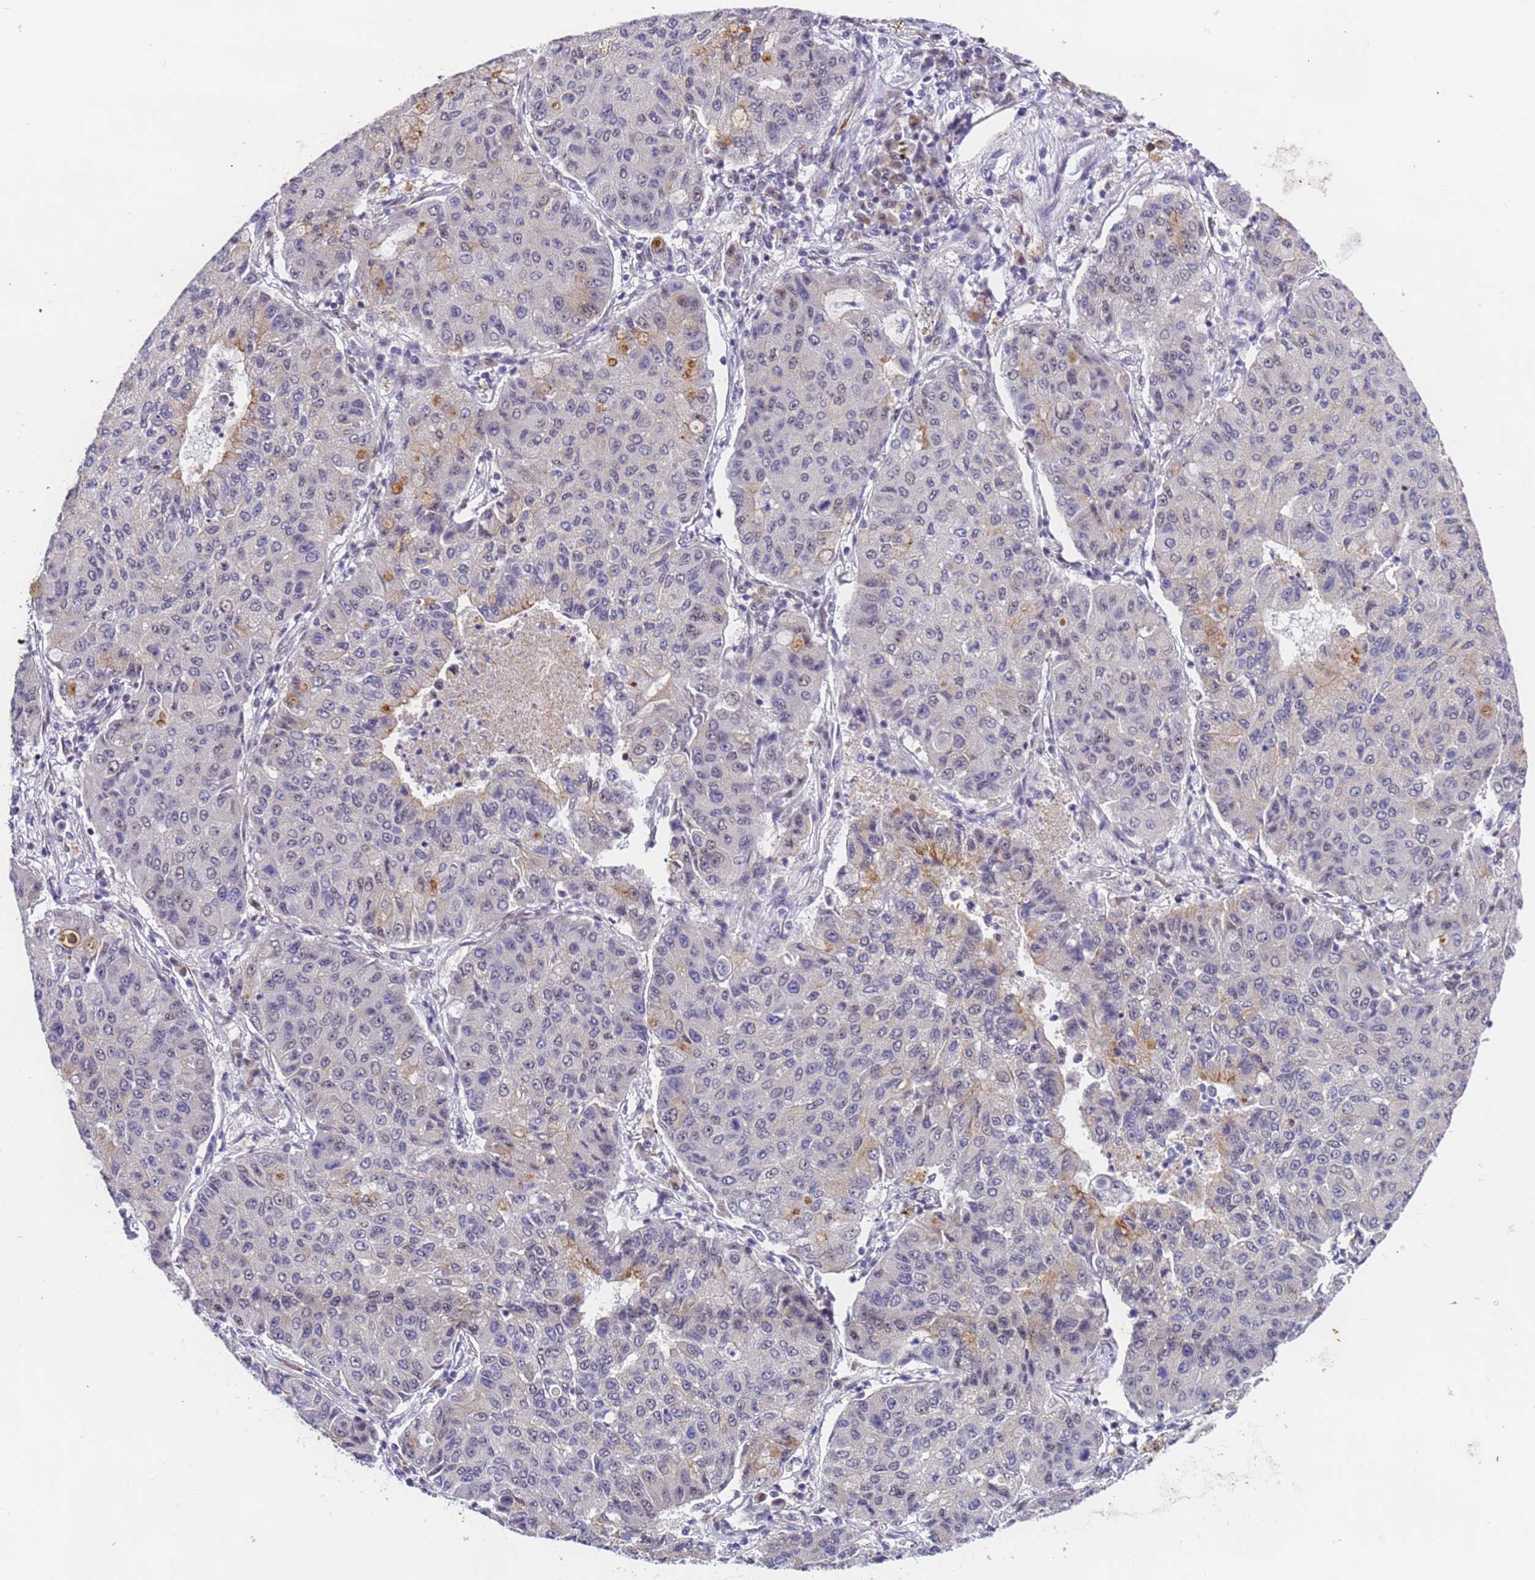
{"staining": {"intensity": "negative", "quantity": "none", "location": "none"}, "tissue": "lung cancer", "cell_type": "Tumor cells", "image_type": "cancer", "snomed": [{"axis": "morphology", "description": "Squamous cell carcinoma, NOS"}, {"axis": "topography", "description": "Lung"}], "caption": "High magnification brightfield microscopy of squamous cell carcinoma (lung) stained with DAB (brown) and counterstained with hematoxylin (blue): tumor cells show no significant expression.", "gene": "FNBP4", "patient": {"sex": "male", "age": 74}}